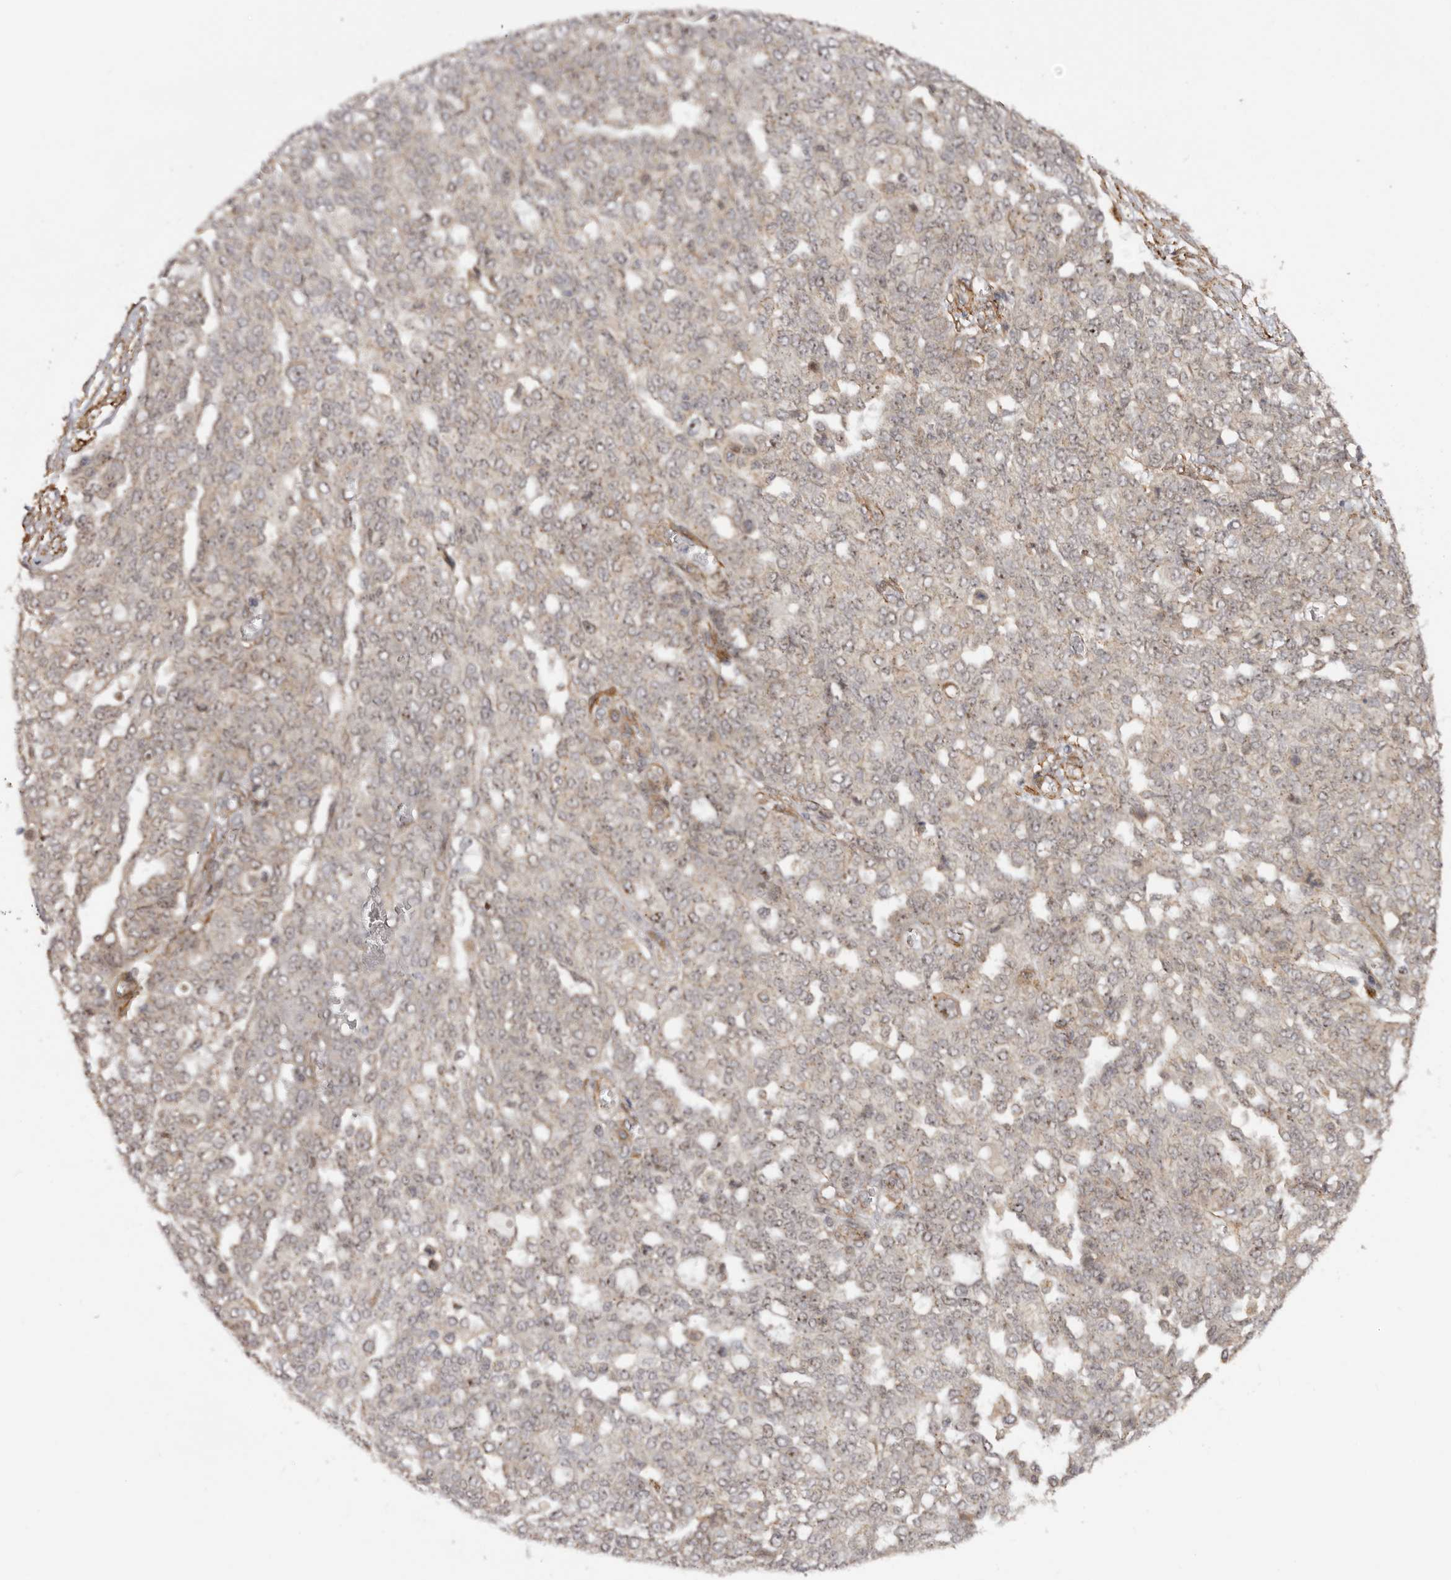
{"staining": {"intensity": "weak", "quantity": ">75%", "location": "cytoplasmic/membranous"}, "tissue": "ovarian cancer", "cell_type": "Tumor cells", "image_type": "cancer", "snomed": [{"axis": "morphology", "description": "Cystadenocarcinoma, serous, NOS"}, {"axis": "topography", "description": "Soft tissue"}, {"axis": "topography", "description": "Ovary"}], "caption": "This photomicrograph displays immunohistochemistry staining of ovarian cancer (serous cystadenocarcinoma), with low weak cytoplasmic/membranous positivity in about >75% of tumor cells.", "gene": "MICAL2", "patient": {"sex": "female", "age": 57}}